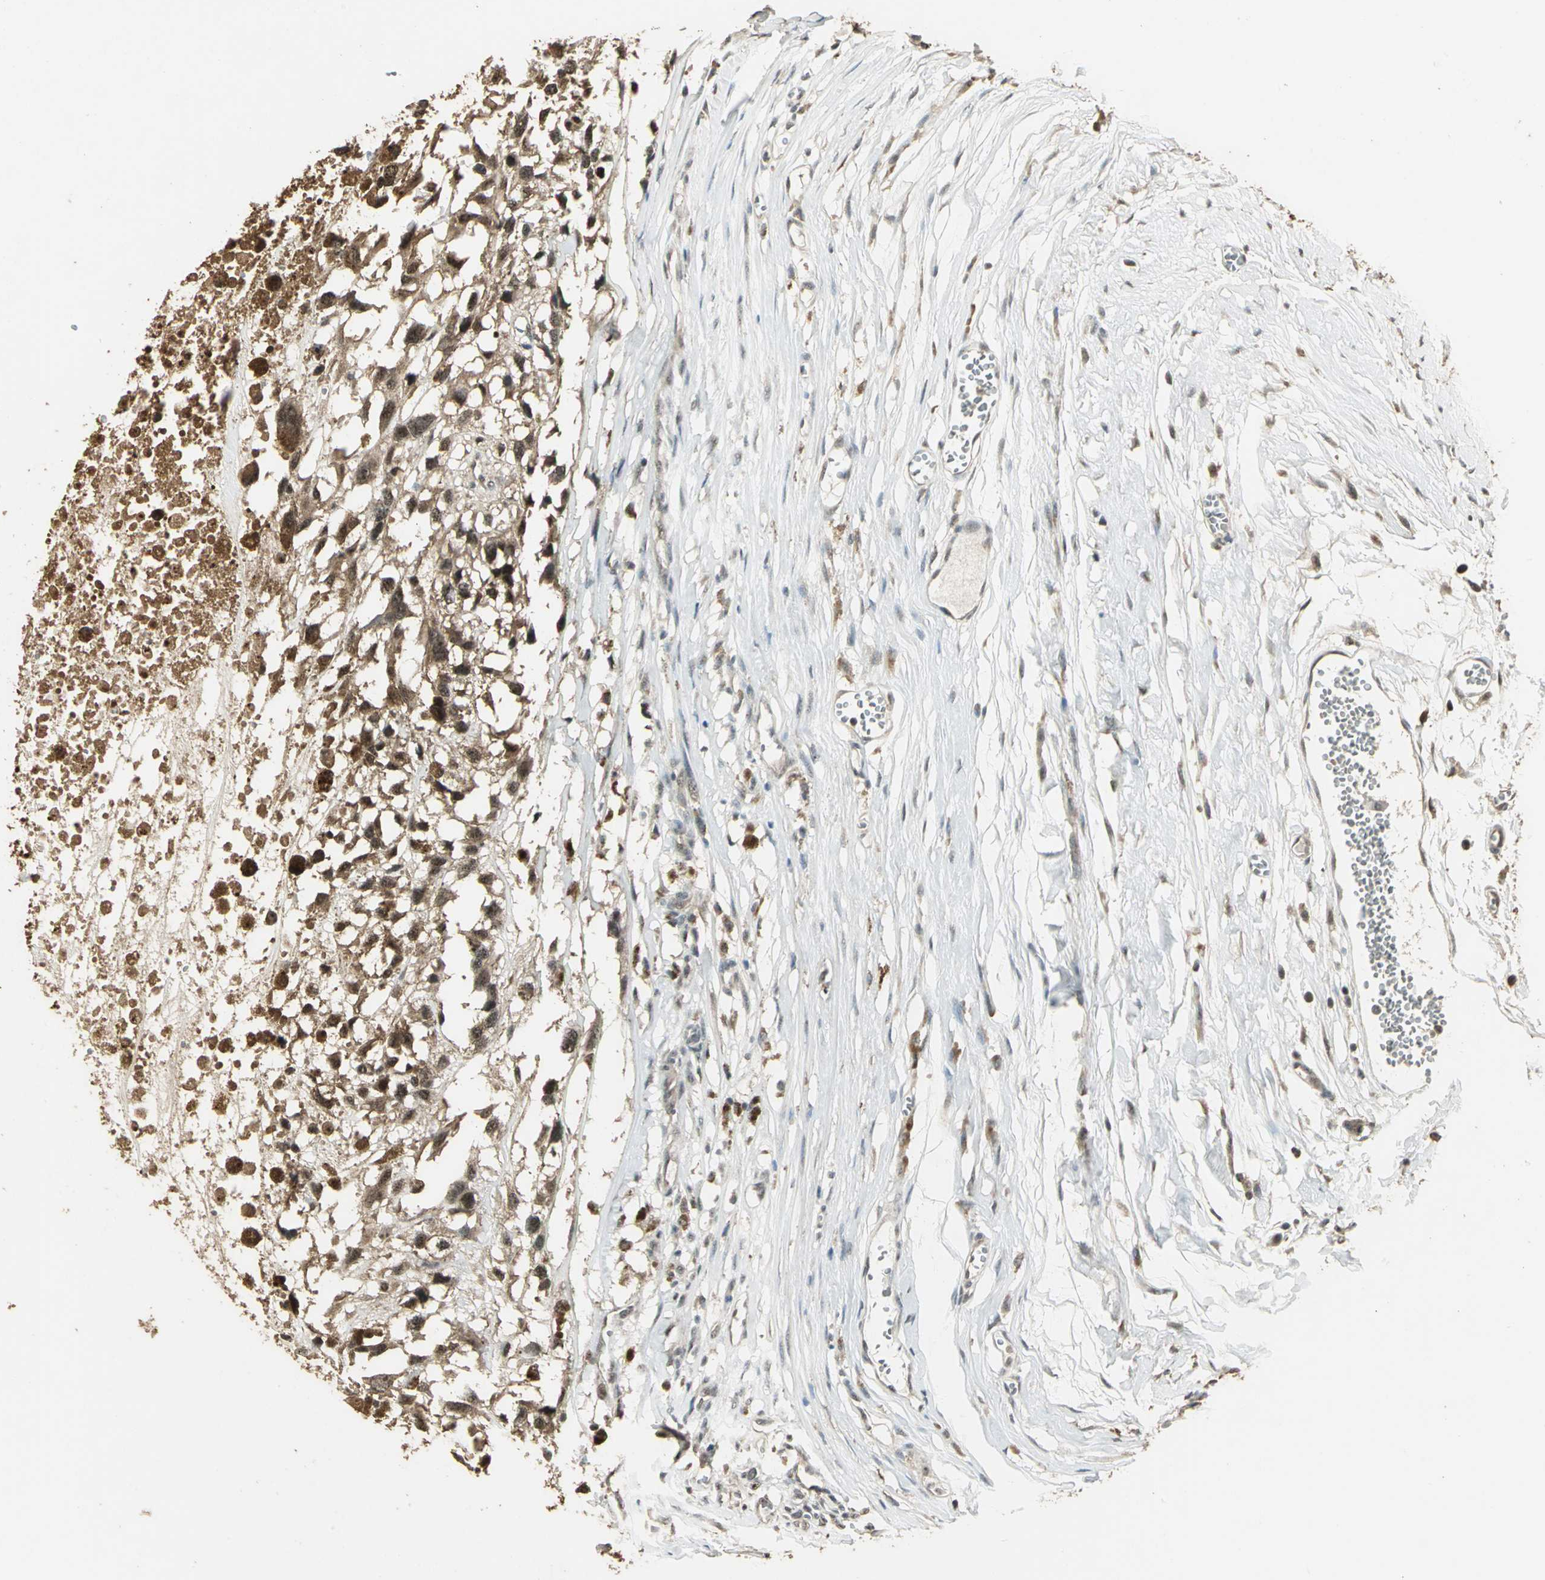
{"staining": {"intensity": "moderate", "quantity": ">75%", "location": "cytoplasmic/membranous"}, "tissue": "melanoma", "cell_type": "Tumor cells", "image_type": "cancer", "snomed": [{"axis": "morphology", "description": "Malignant melanoma, Metastatic site"}, {"axis": "topography", "description": "Lymph node"}], "caption": "Immunohistochemistry of human melanoma demonstrates medium levels of moderate cytoplasmic/membranous staining in about >75% of tumor cells. The protein is shown in brown color, while the nuclei are stained blue.", "gene": "UCHL5", "patient": {"sex": "male", "age": 59}}